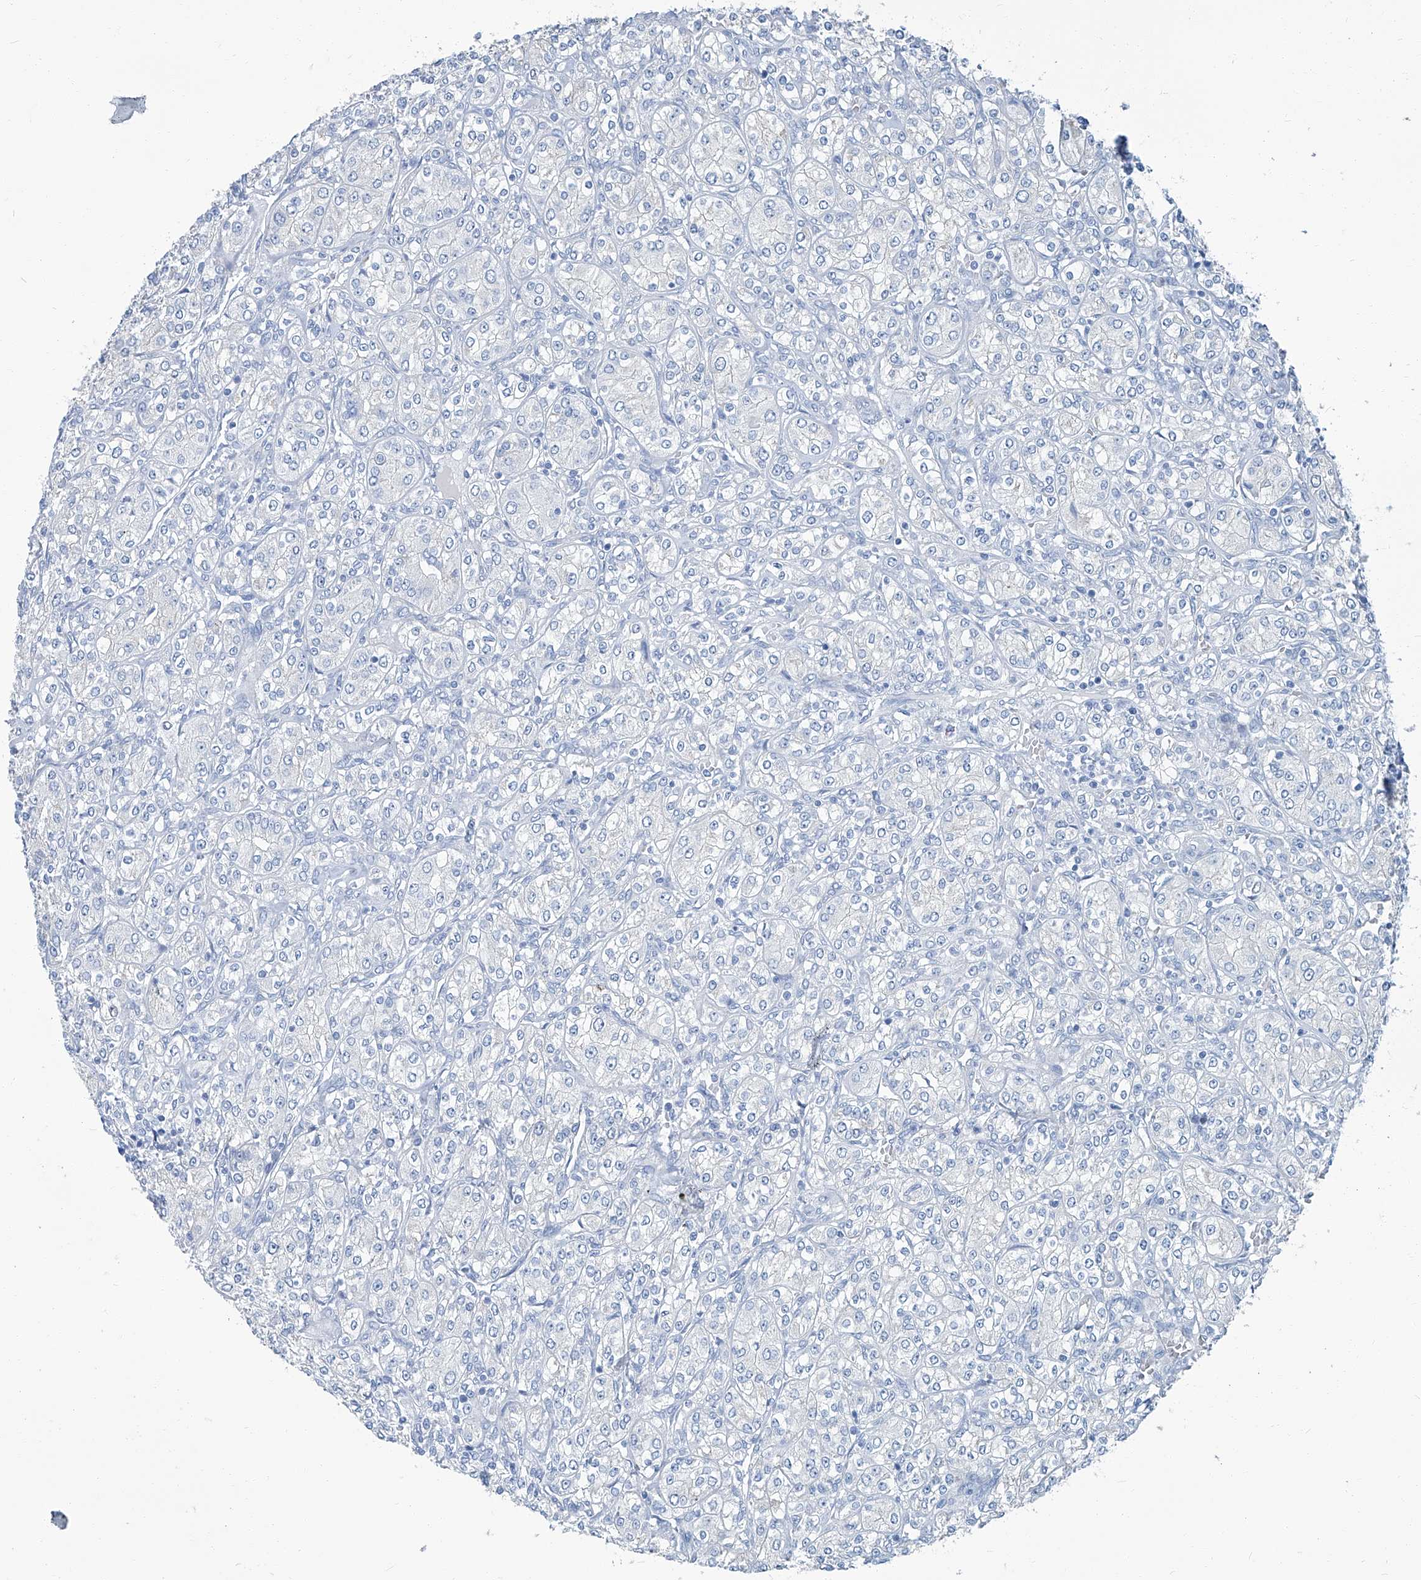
{"staining": {"intensity": "negative", "quantity": "none", "location": "none"}, "tissue": "renal cancer", "cell_type": "Tumor cells", "image_type": "cancer", "snomed": [{"axis": "morphology", "description": "Adenocarcinoma, NOS"}, {"axis": "topography", "description": "Kidney"}], "caption": "Immunohistochemistry of renal cancer (adenocarcinoma) demonstrates no expression in tumor cells.", "gene": "PFKL", "patient": {"sex": "male", "age": 77}}